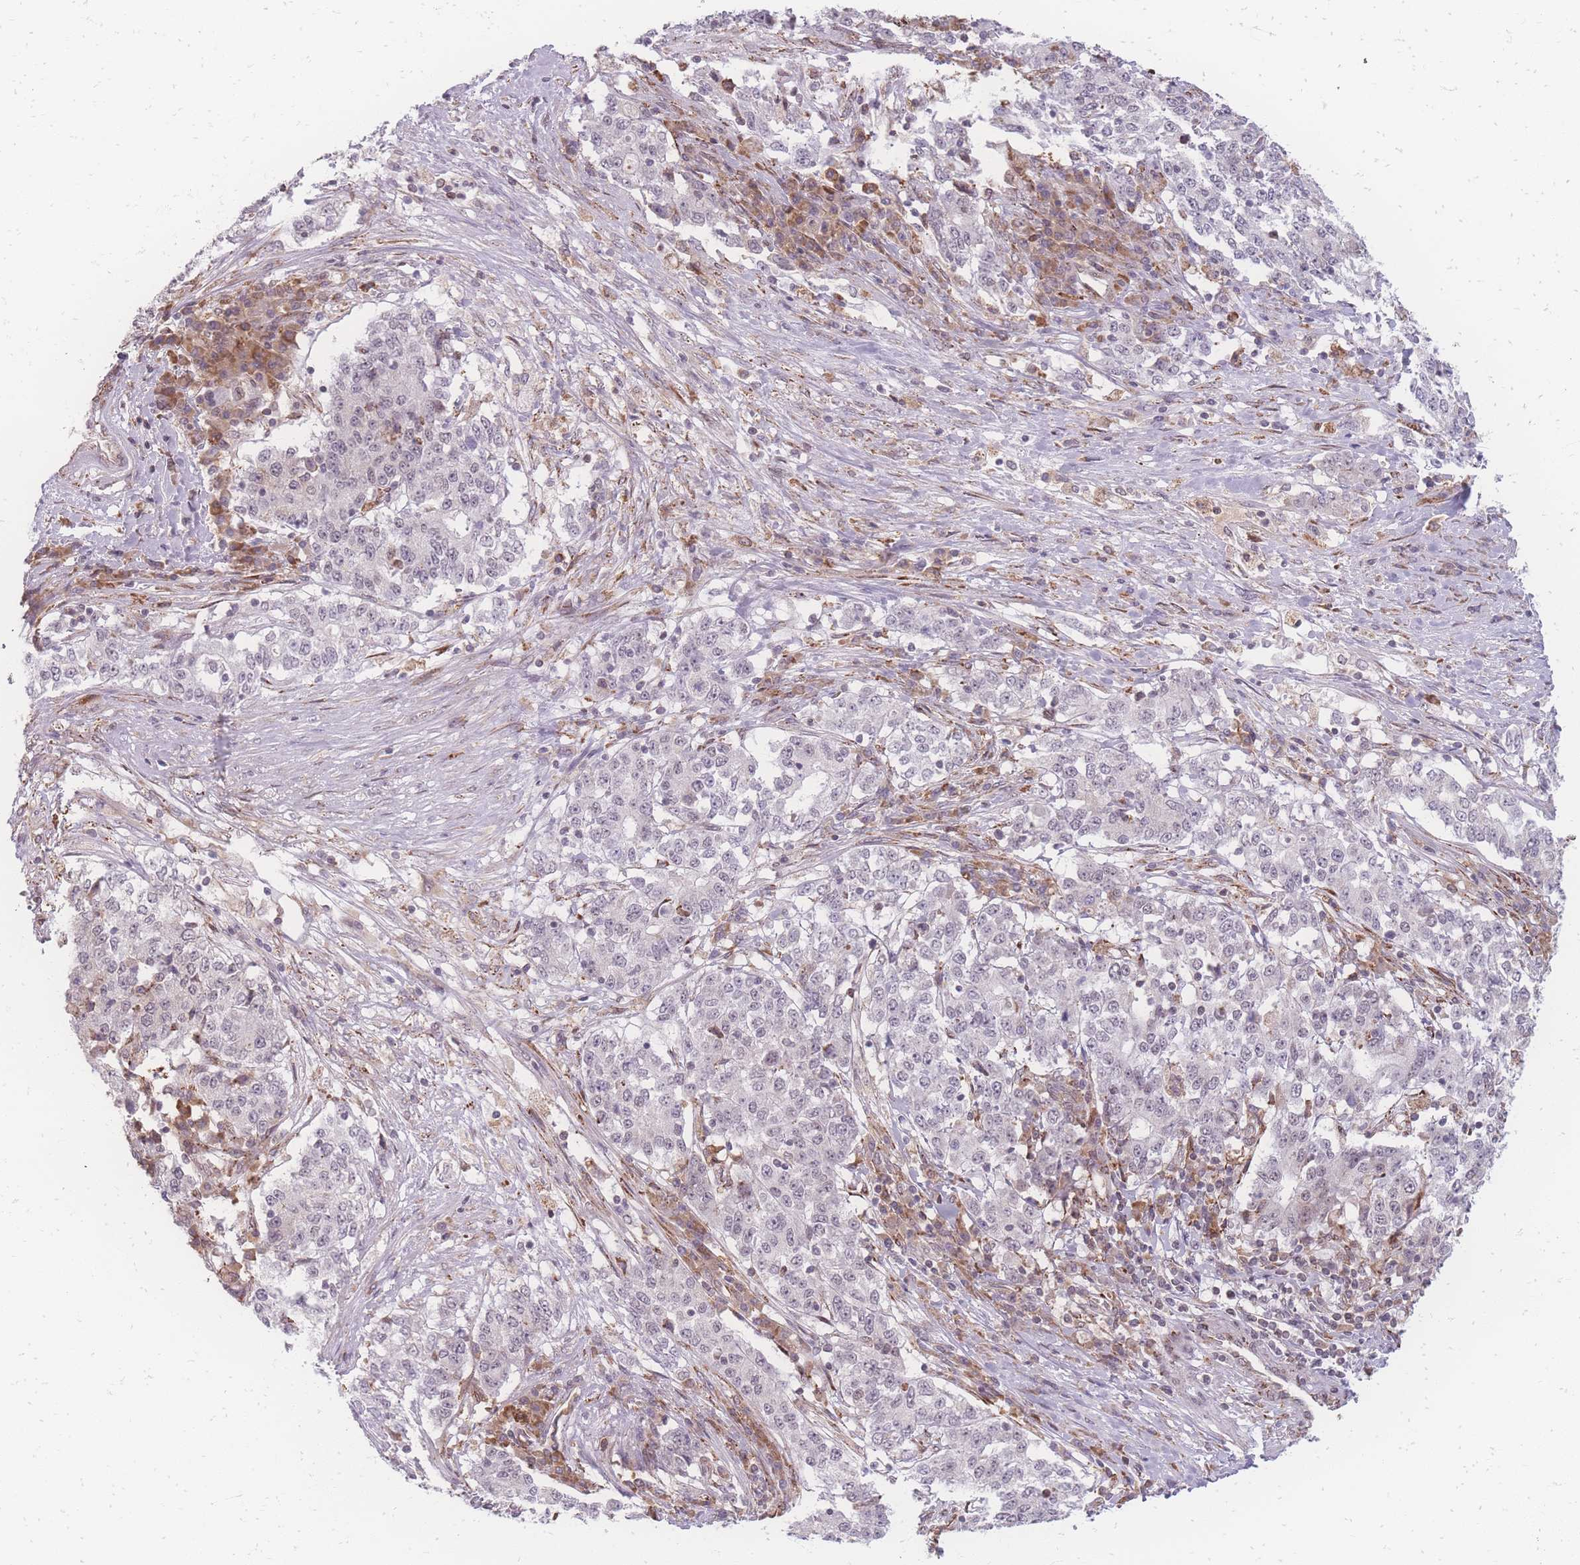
{"staining": {"intensity": "negative", "quantity": "none", "location": "none"}, "tissue": "stomach cancer", "cell_type": "Tumor cells", "image_type": "cancer", "snomed": [{"axis": "morphology", "description": "Adenocarcinoma, NOS"}, {"axis": "topography", "description": "Stomach"}], "caption": "This is an immunohistochemistry image of stomach cancer (adenocarcinoma). There is no positivity in tumor cells.", "gene": "ZC3H13", "patient": {"sex": "male", "age": 59}}